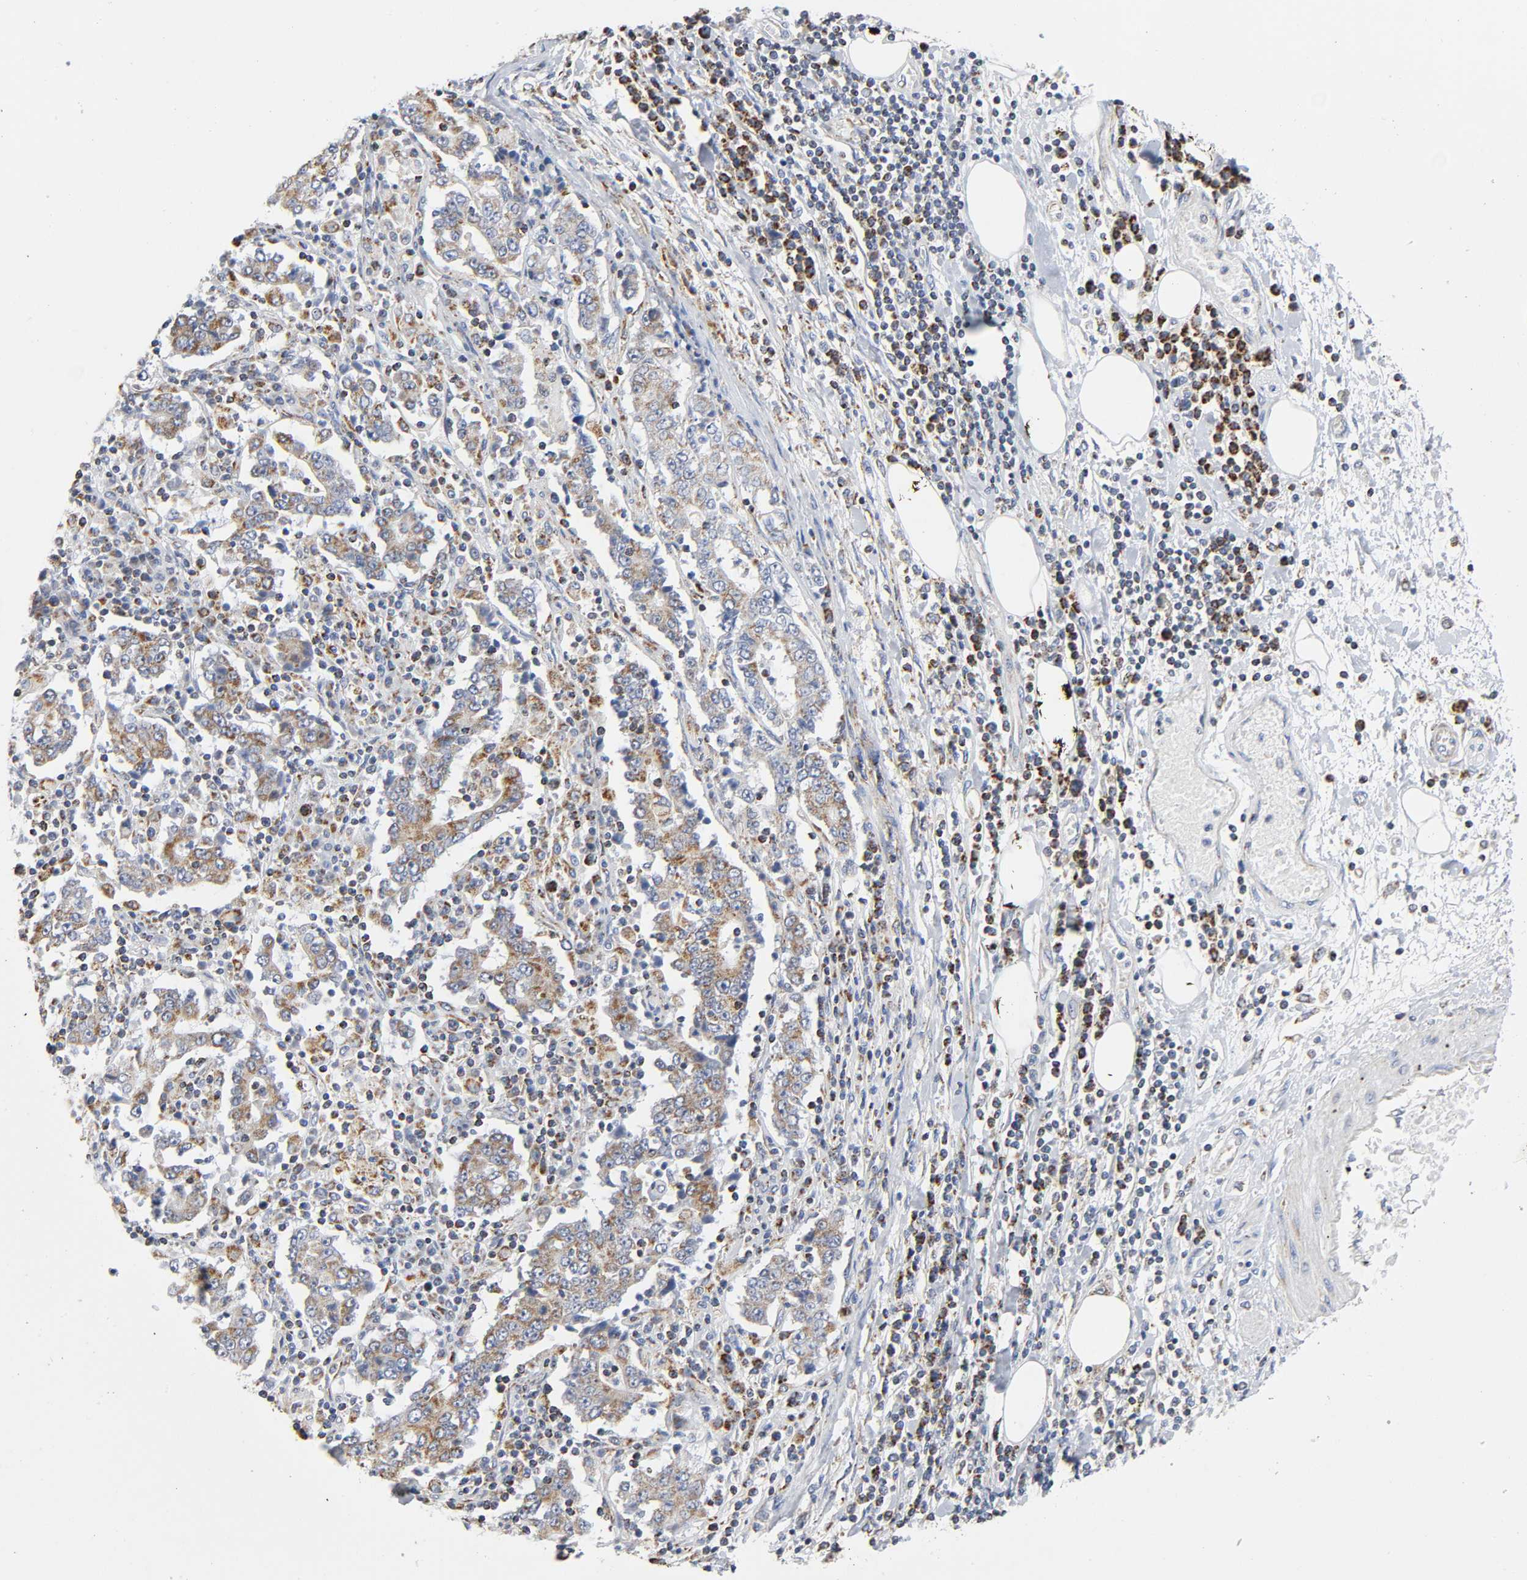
{"staining": {"intensity": "moderate", "quantity": ">75%", "location": "cytoplasmic/membranous"}, "tissue": "stomach cancer", "cell_type": "Tumor cells", "image_type": "cancer", "snomed": [{"axis": "morphology", "description": "Normal tissue, NOS"}, {"axis": "morphology", "description": "Adenocarcinoma, NOS"}, {"axis": "topography", "description": "Stomach, upper"}, {"axis": "topography", "description": "Stomach"}], "caption": "An immunohistochemistry (IHC) micrograph of tumor tissue is shown. Protein staining in brown shows moderate cytoplasmic/membranous positivity in adenocarcinoma (stomach) within tumor cells.", "gene": "BAK1", "patient": {"sex": "male", "age": 59}}